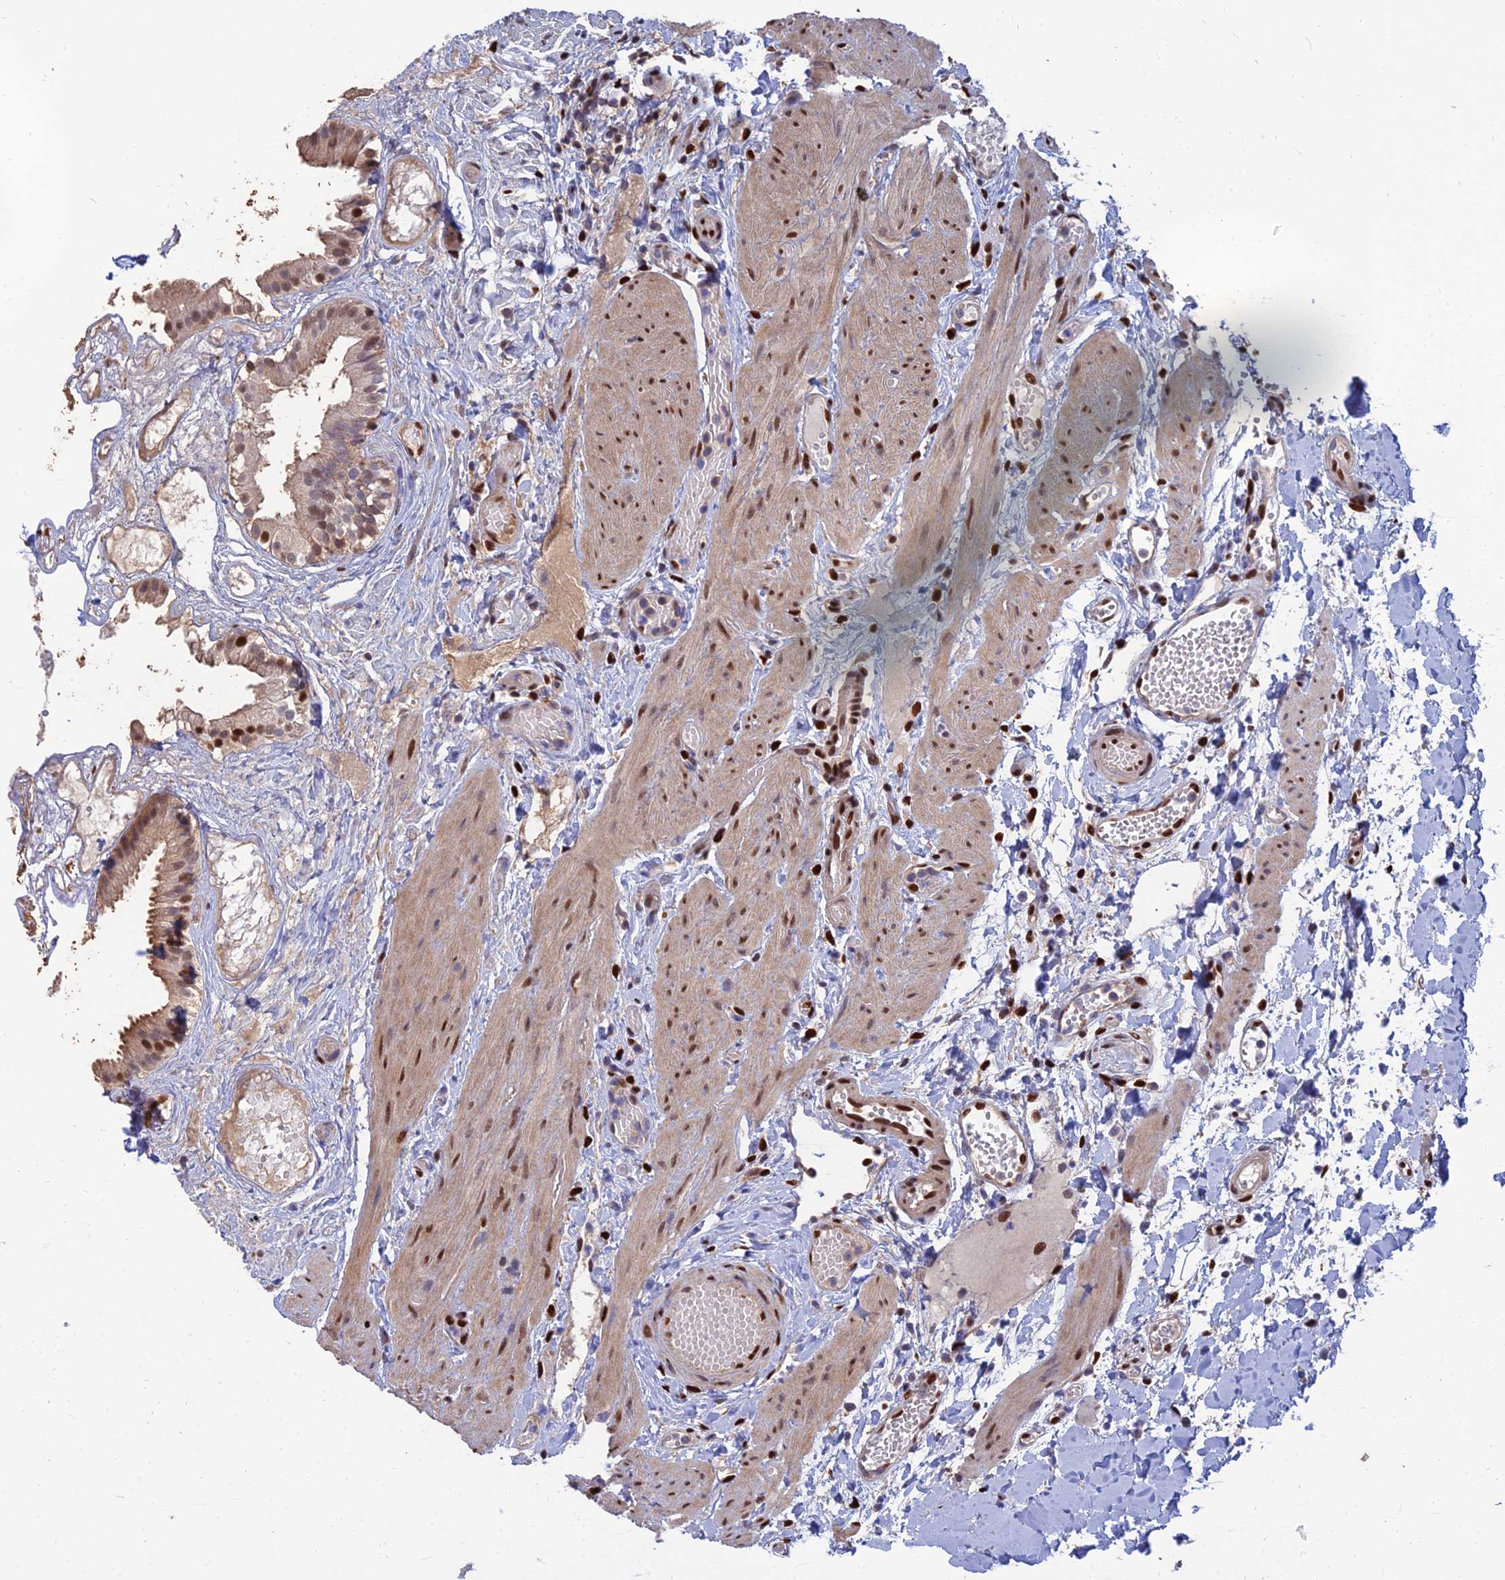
{"staining": {"intensity": "strong", "quantity": ">75%", "location": "nuclear"}, "tissue": "gallbladder", "cell_type": "Glandular cells", "image_type": "normal", "snomed": [{"axis": "morphology", "description": "Normal tissue, NOS"}, {"axis": "topography", "description": "Gallbladder"}], "caption": "Strong nuclear staining is identified in about >75% of glandular cells in unremarkable gallbladder.", "gene": "DNPEP", "patient": {"sex": "female", "age": 26}}